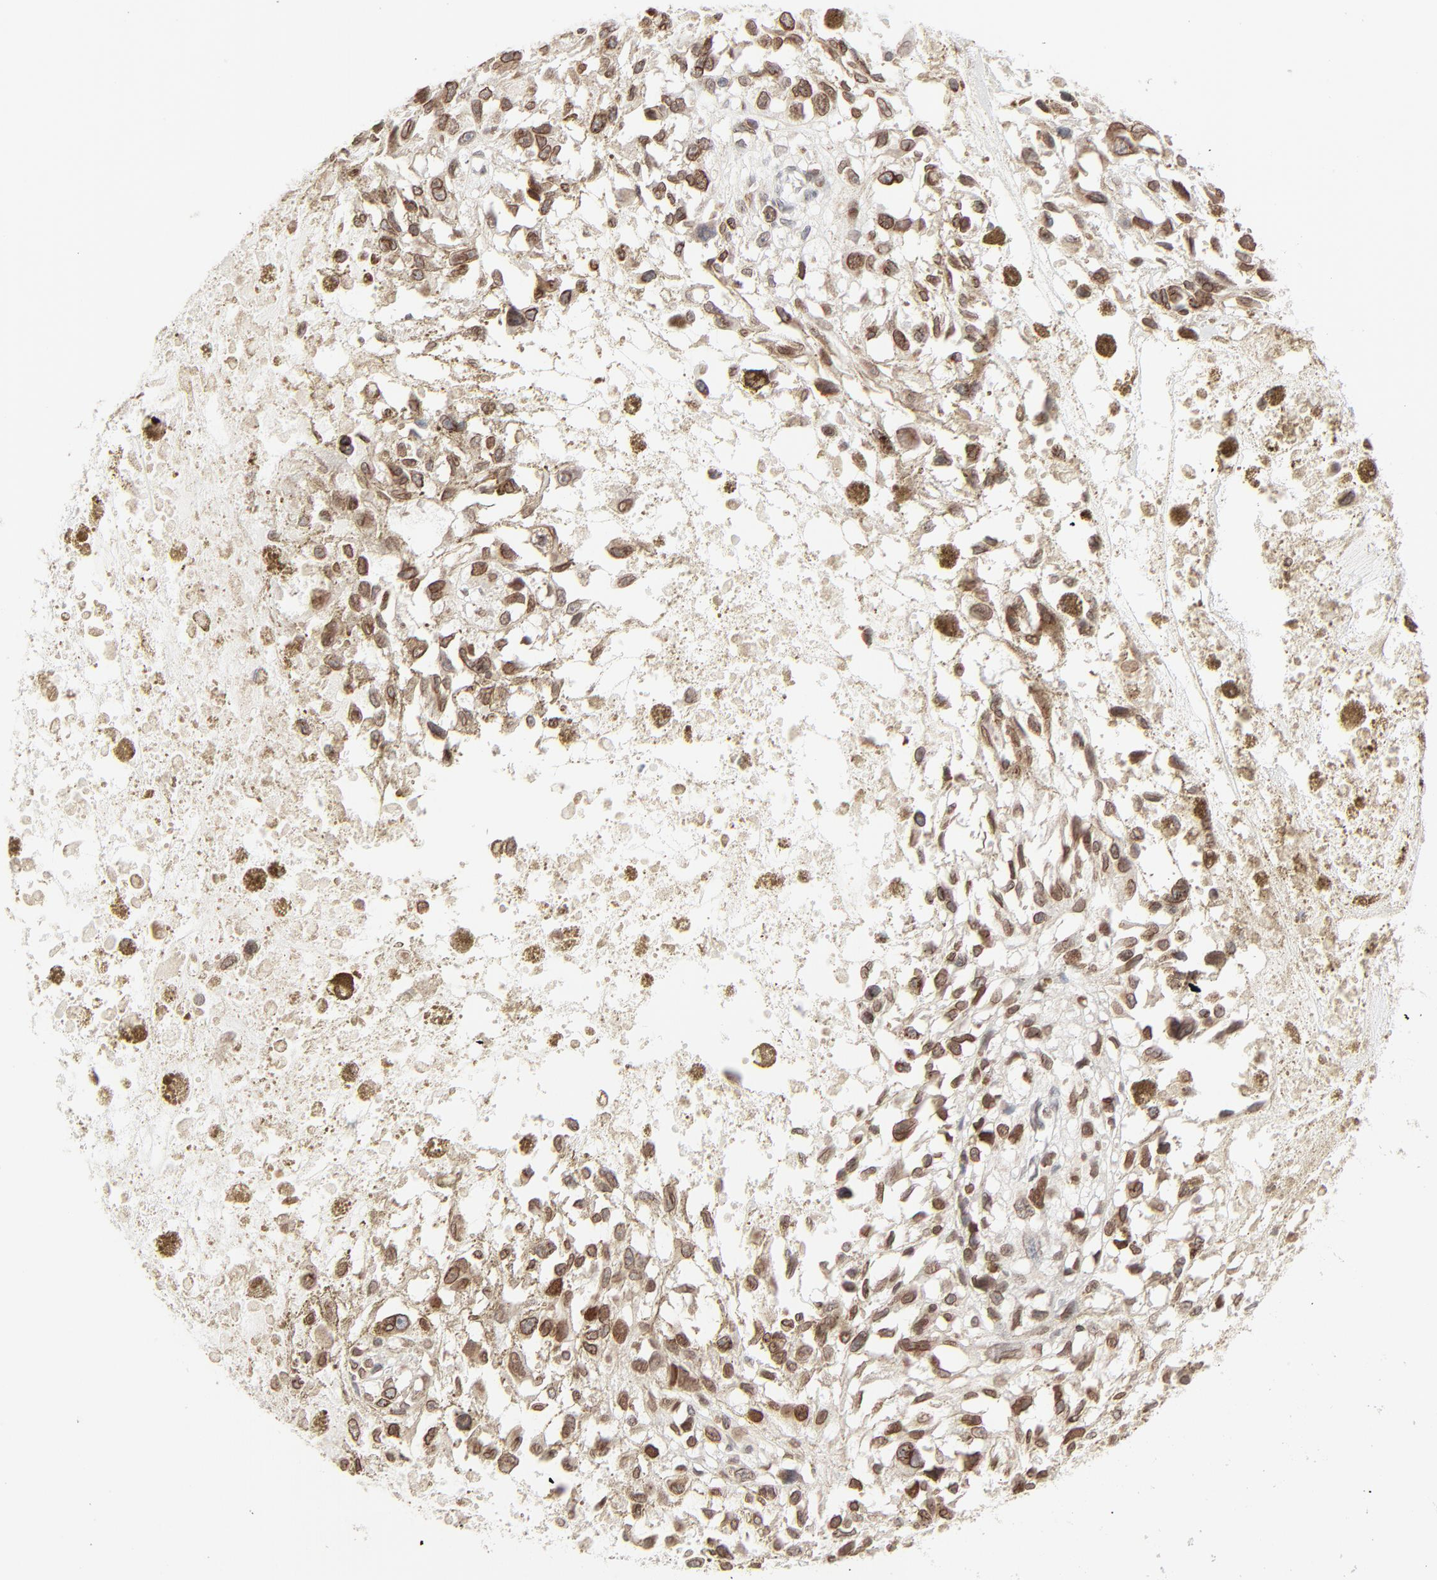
{"staining": {"intensity": "moderate", "quantity": ">75%", "location": "cytoplasmic/membranous,nuclear"}, "tissue": "melanoma", "cell_type": "Tumor cells", "image_type": "cancer", "snomed": [{"axis": "morphology", "description": "Malignant melanoma, Metastatic site"}, {"axis": "topography", "description": "Lymph node"}], "caption": "Moderate cytoplasmic/membranous and nuclear positivity for a protein is identified in about >75% of tumor cells of malignant melanoma (metastatic site) using immunohistochemistry.", "gene": "MAD1L1", "patient": {"sex": "male", "age": 59}}